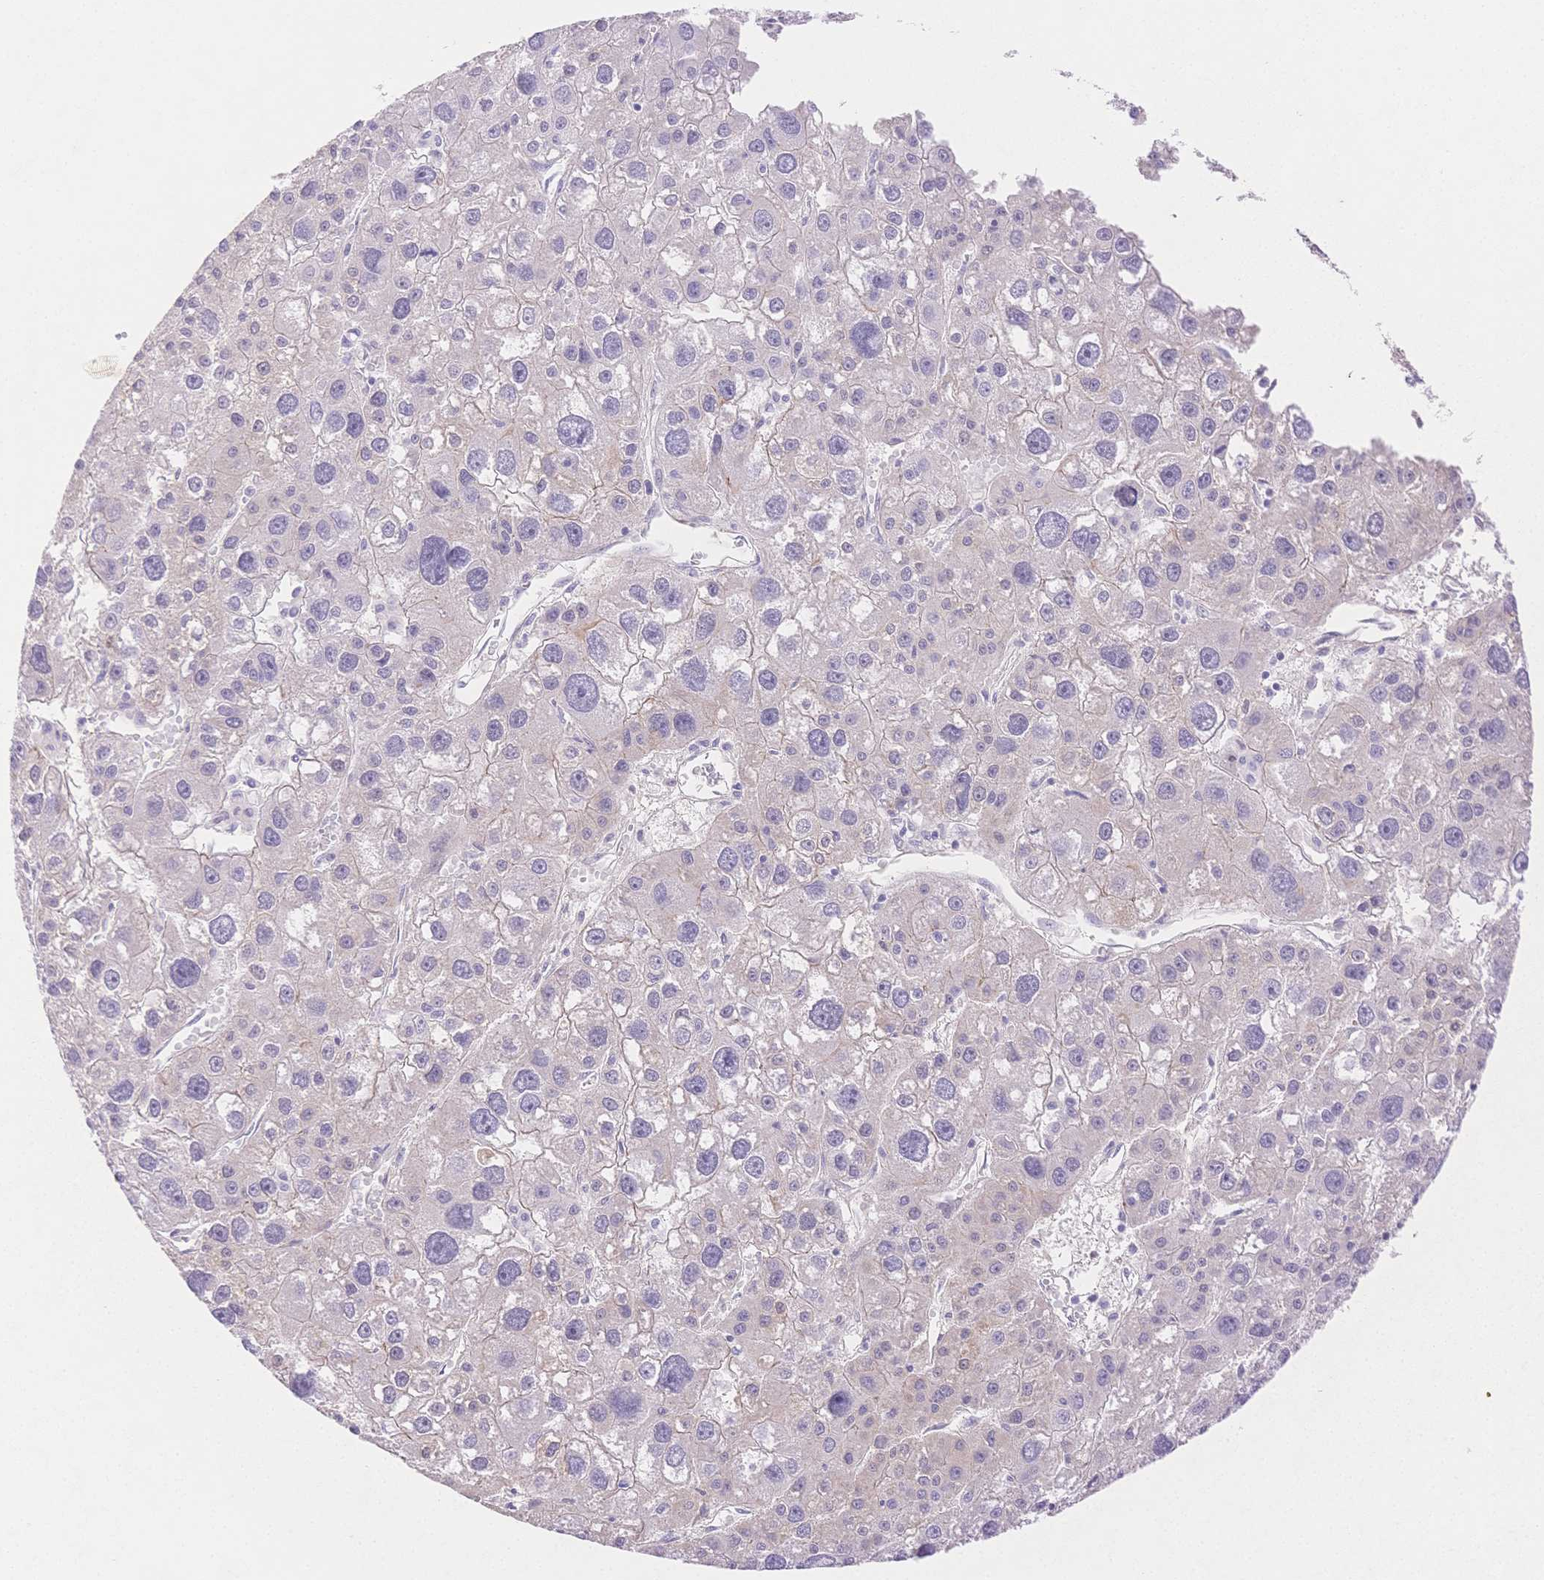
{"staining": {"intensity": "weak", "quantity": "<25%", "location": "cytoplasmic/membranous"}, "tissue": "liver cancer", "cell_type": "Tumor cells", "image_type": "cancer", "snomed": [{"axis": "morphology", "description": "Carcinoma, Hepatocellular, NOS"}, {"axis": "topography", "description": "Liver"}], "caption": "IHC image of neoplastic tissue: liver hepatocellular carcinoma stained with DAB displays no significant protein staining in tumor cells.", "gene": "WDR54", "patient": {"sex": "male", "age": 73}}